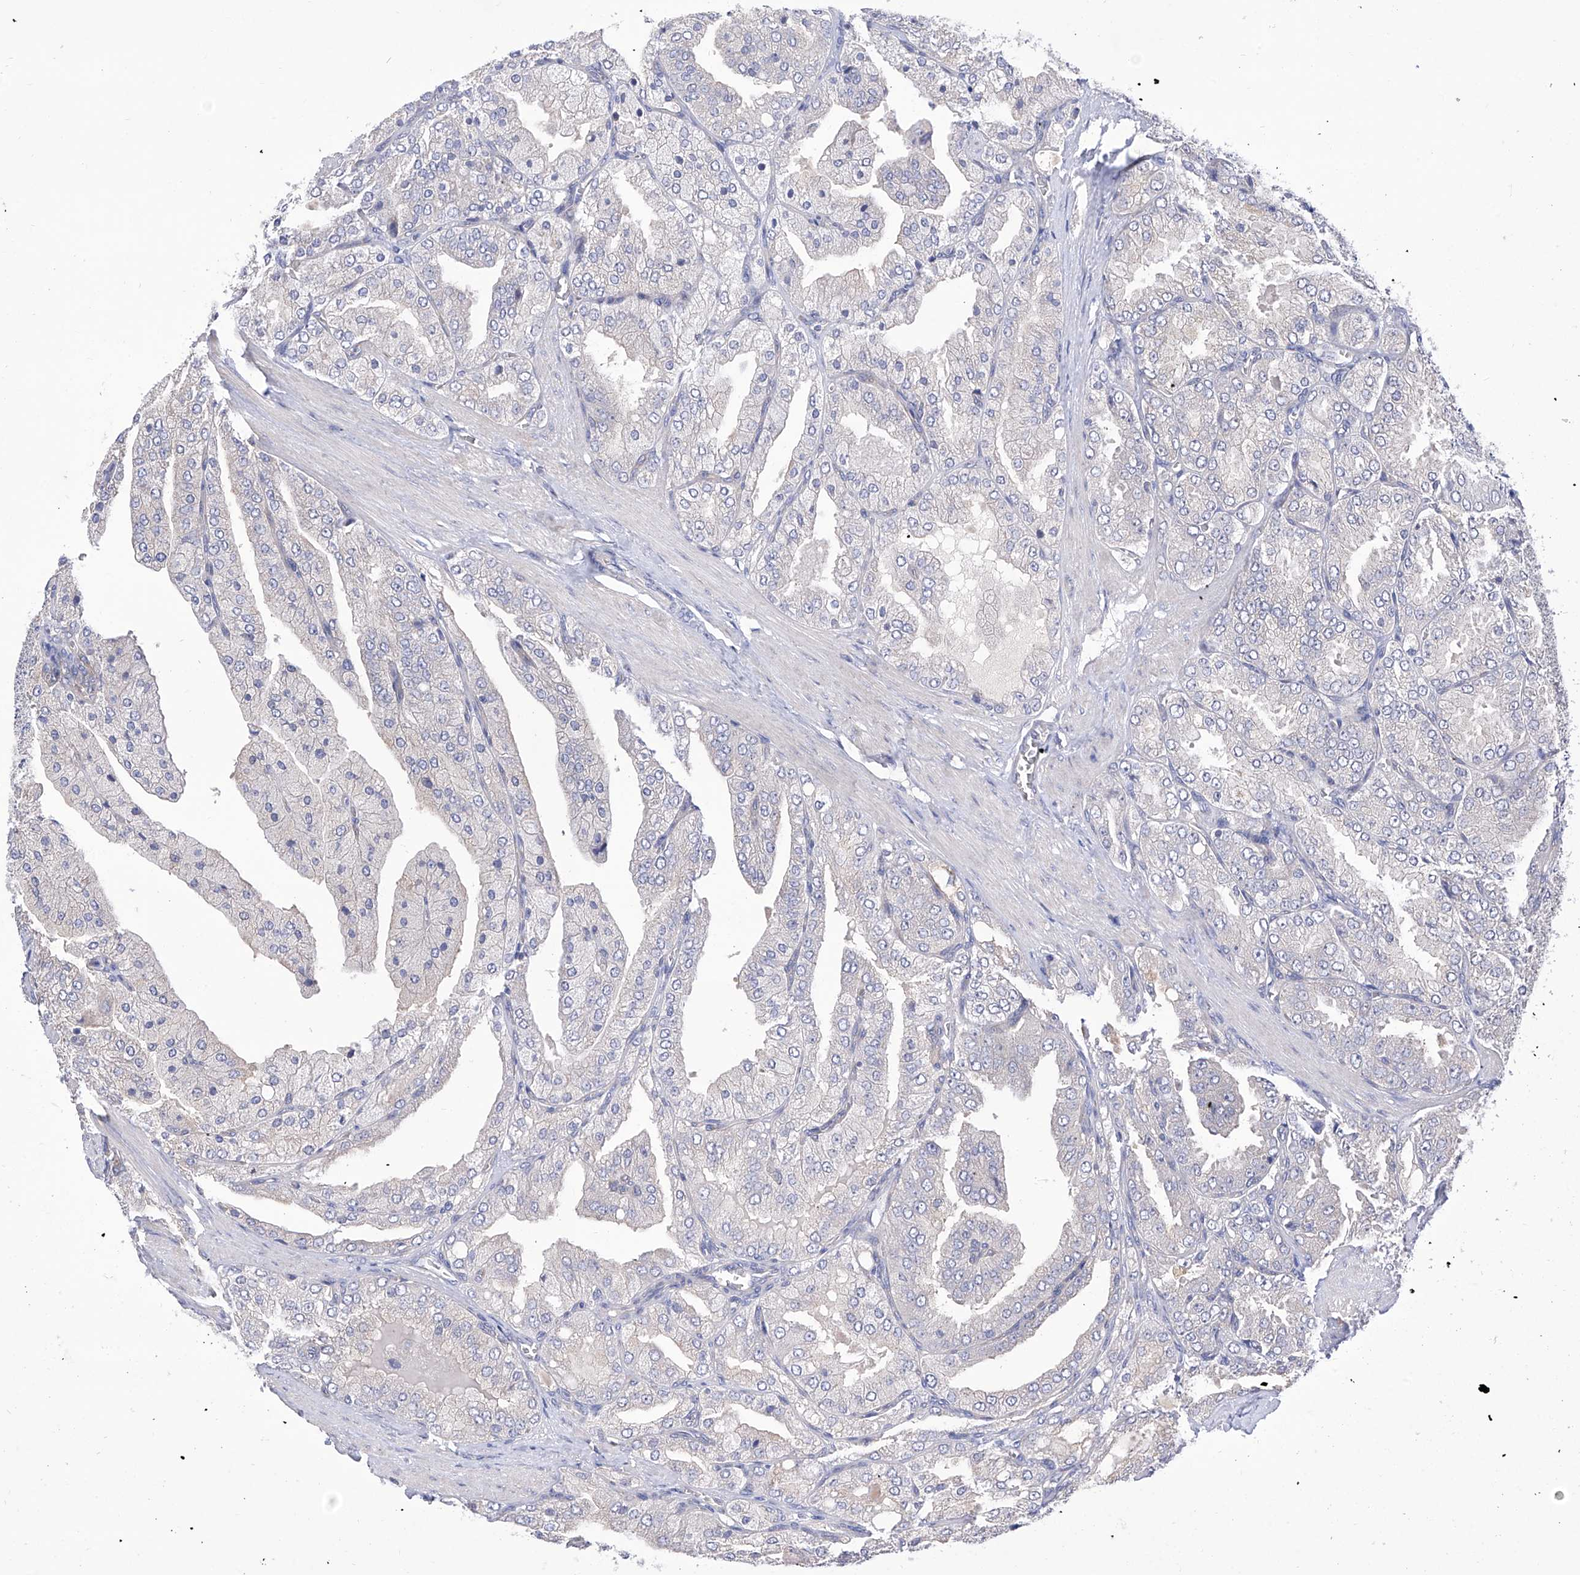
{"staining": {"intensity": "negative", "quantity": "none", "location": "none"}, "tissue": "prostate cancer", "cell_type": "Tumor cells", "image_type": "cancer", "snomed": [{"axis": "morphology", "description": "Adenocarcinoma, High grade"}, {"axis": "topography", "description": "Prostate"}], "caption": "DAB (3,3'-diaminobenzidine) immunohistochemical staining of human prostate high-grade adenocarcinoma shows no significant expression in tumor cells. (Immunohistochemistry (ihc), brightfield microscopy, high magnification).", "gene": "TJAP1", "patient": {"sex": "male", "age": 50}}